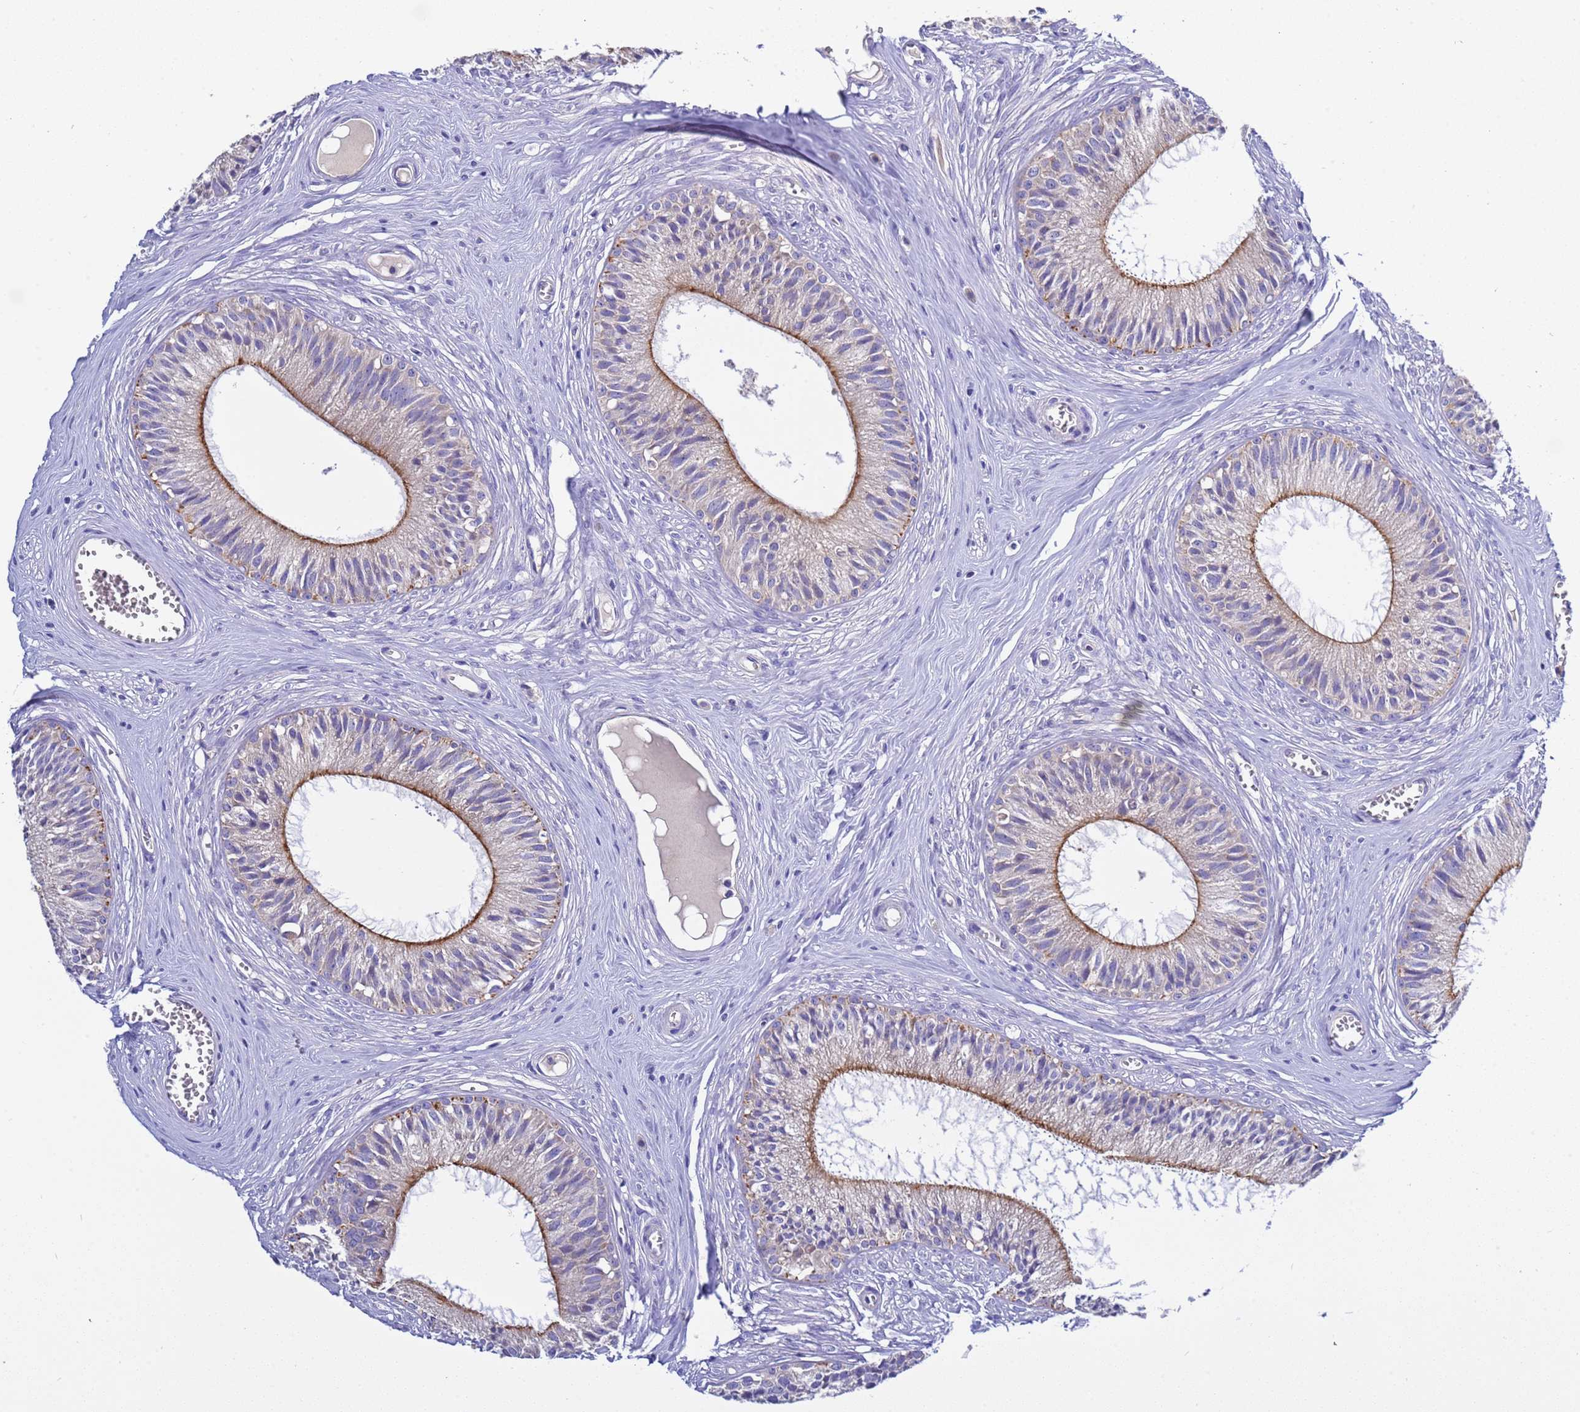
{"staining": {"intensity": "moderate", "quantity": "<25%", "location": "cytoplasmic/membranous"}, "tissue": "epididymis", "cell_type": "Glandular cells", "image_type": "normal", "snomed": [{"axis": "morphology", "description": "Normal tissue, NOS"}, {"axis": "topography", "description": "Epididymis"}], "caption": "Protein expression analysis of normal epididymis shows moderate cytoplasmic/membranous expression in approximately <25% of glandular cells. Ihc stains the protein of interest in brown and the nuclei are stained blue.", "gene": "RC3H2", "patient": {"sex": "male", "age": 36}}